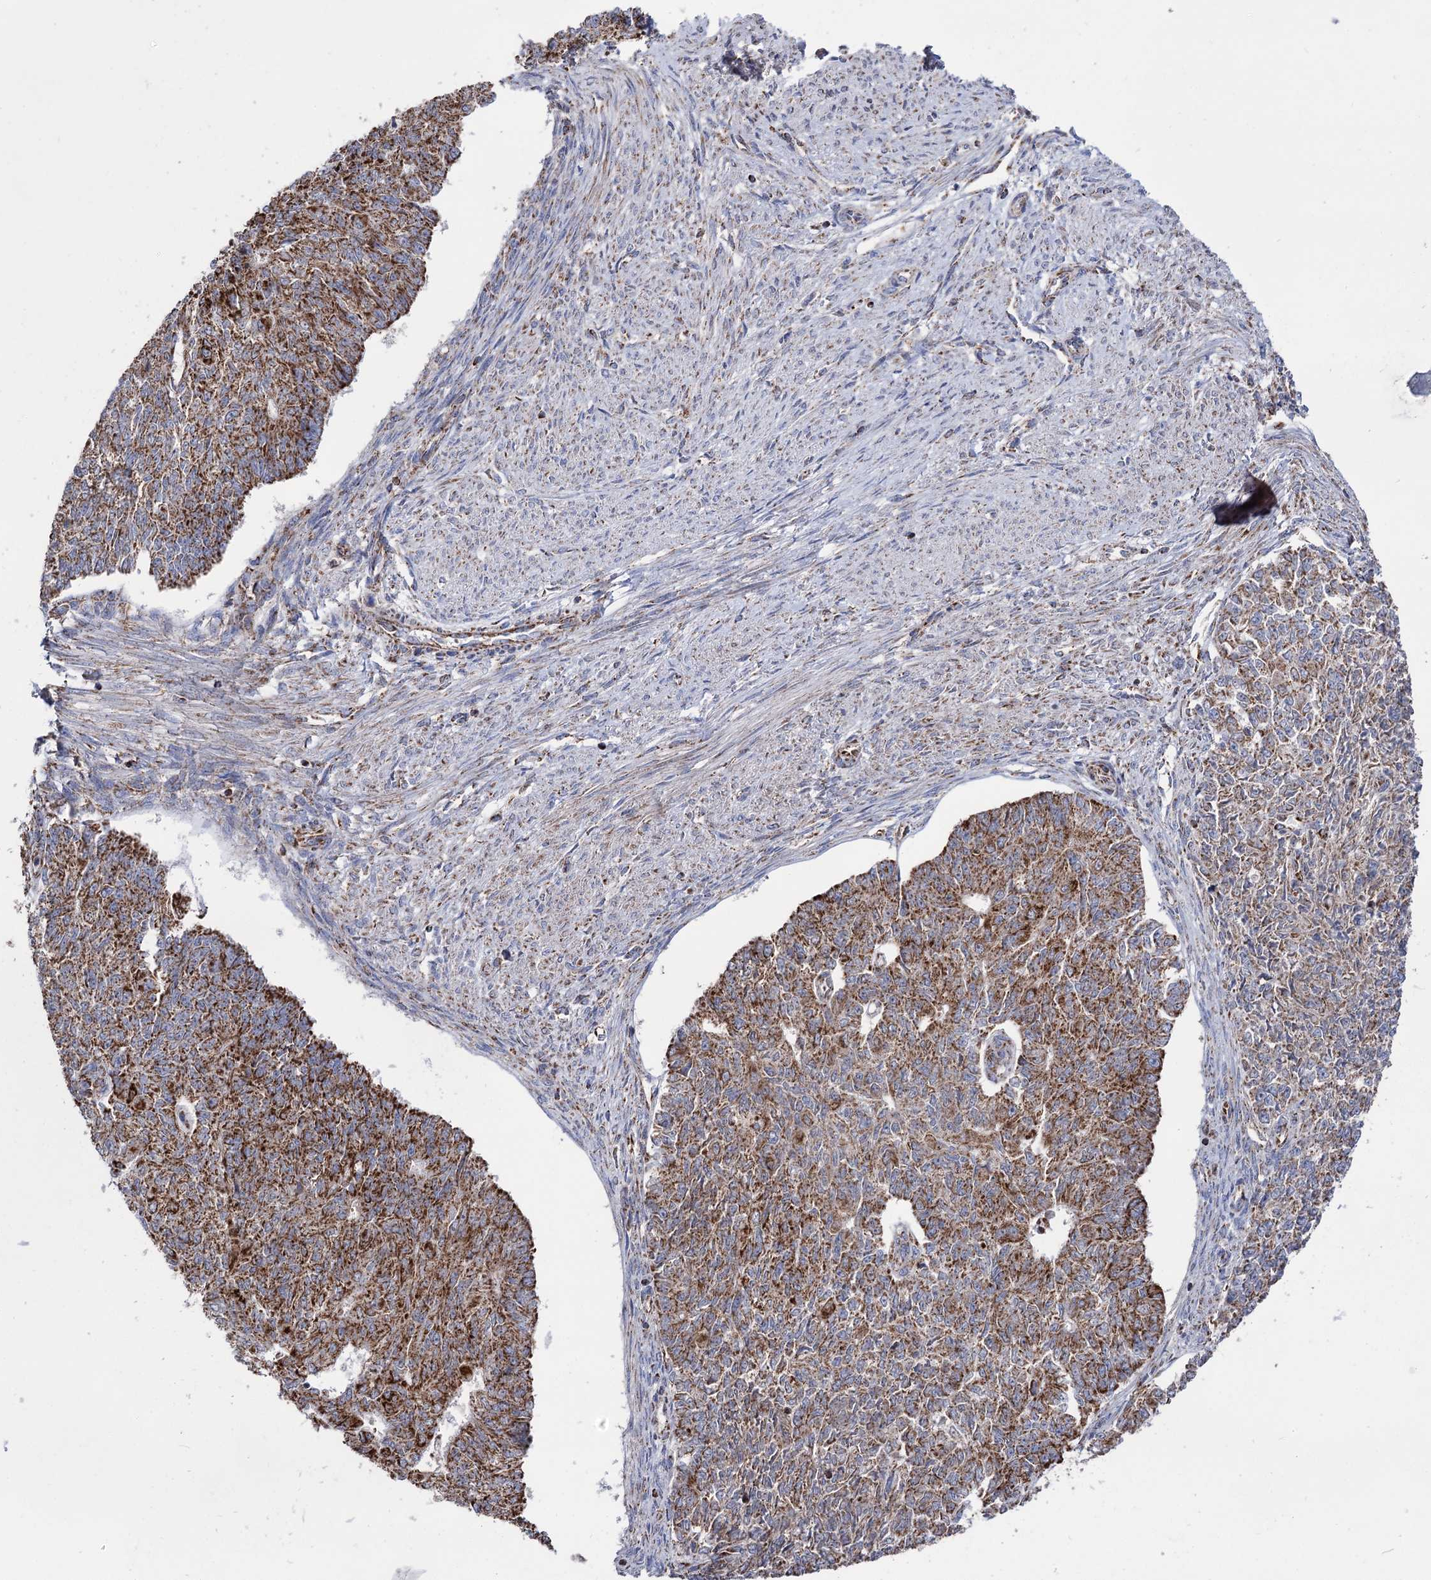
{"staining": {"intensity": "strong", "quantity": ">75%", "location": "cytoplasmic/membranous"}, "tissue": "endometrial cancer", "cell_type": "Tumor cells", "image_type": "cancer", "snomed": [{"axis": "morphology", "description": "Adenocarcinoma, NOS"}, {"axis": "topography", "description": "Endometrium"}], "caption": "A high-resolution micrograph shows immunohistochemistry (IHC) staining of endometrial cancer, which demonstrates strong cytoplasmic/membranous positivity in about >75% of tumor cells. The staining was performed using DAB (3,3'-diaminobenzidine), with brown indicating positive protein expression. Nuclei are stained blue with hematoxylin.", "gene": "ABHD10", "patient": {"sex": "female", "age": 32}}